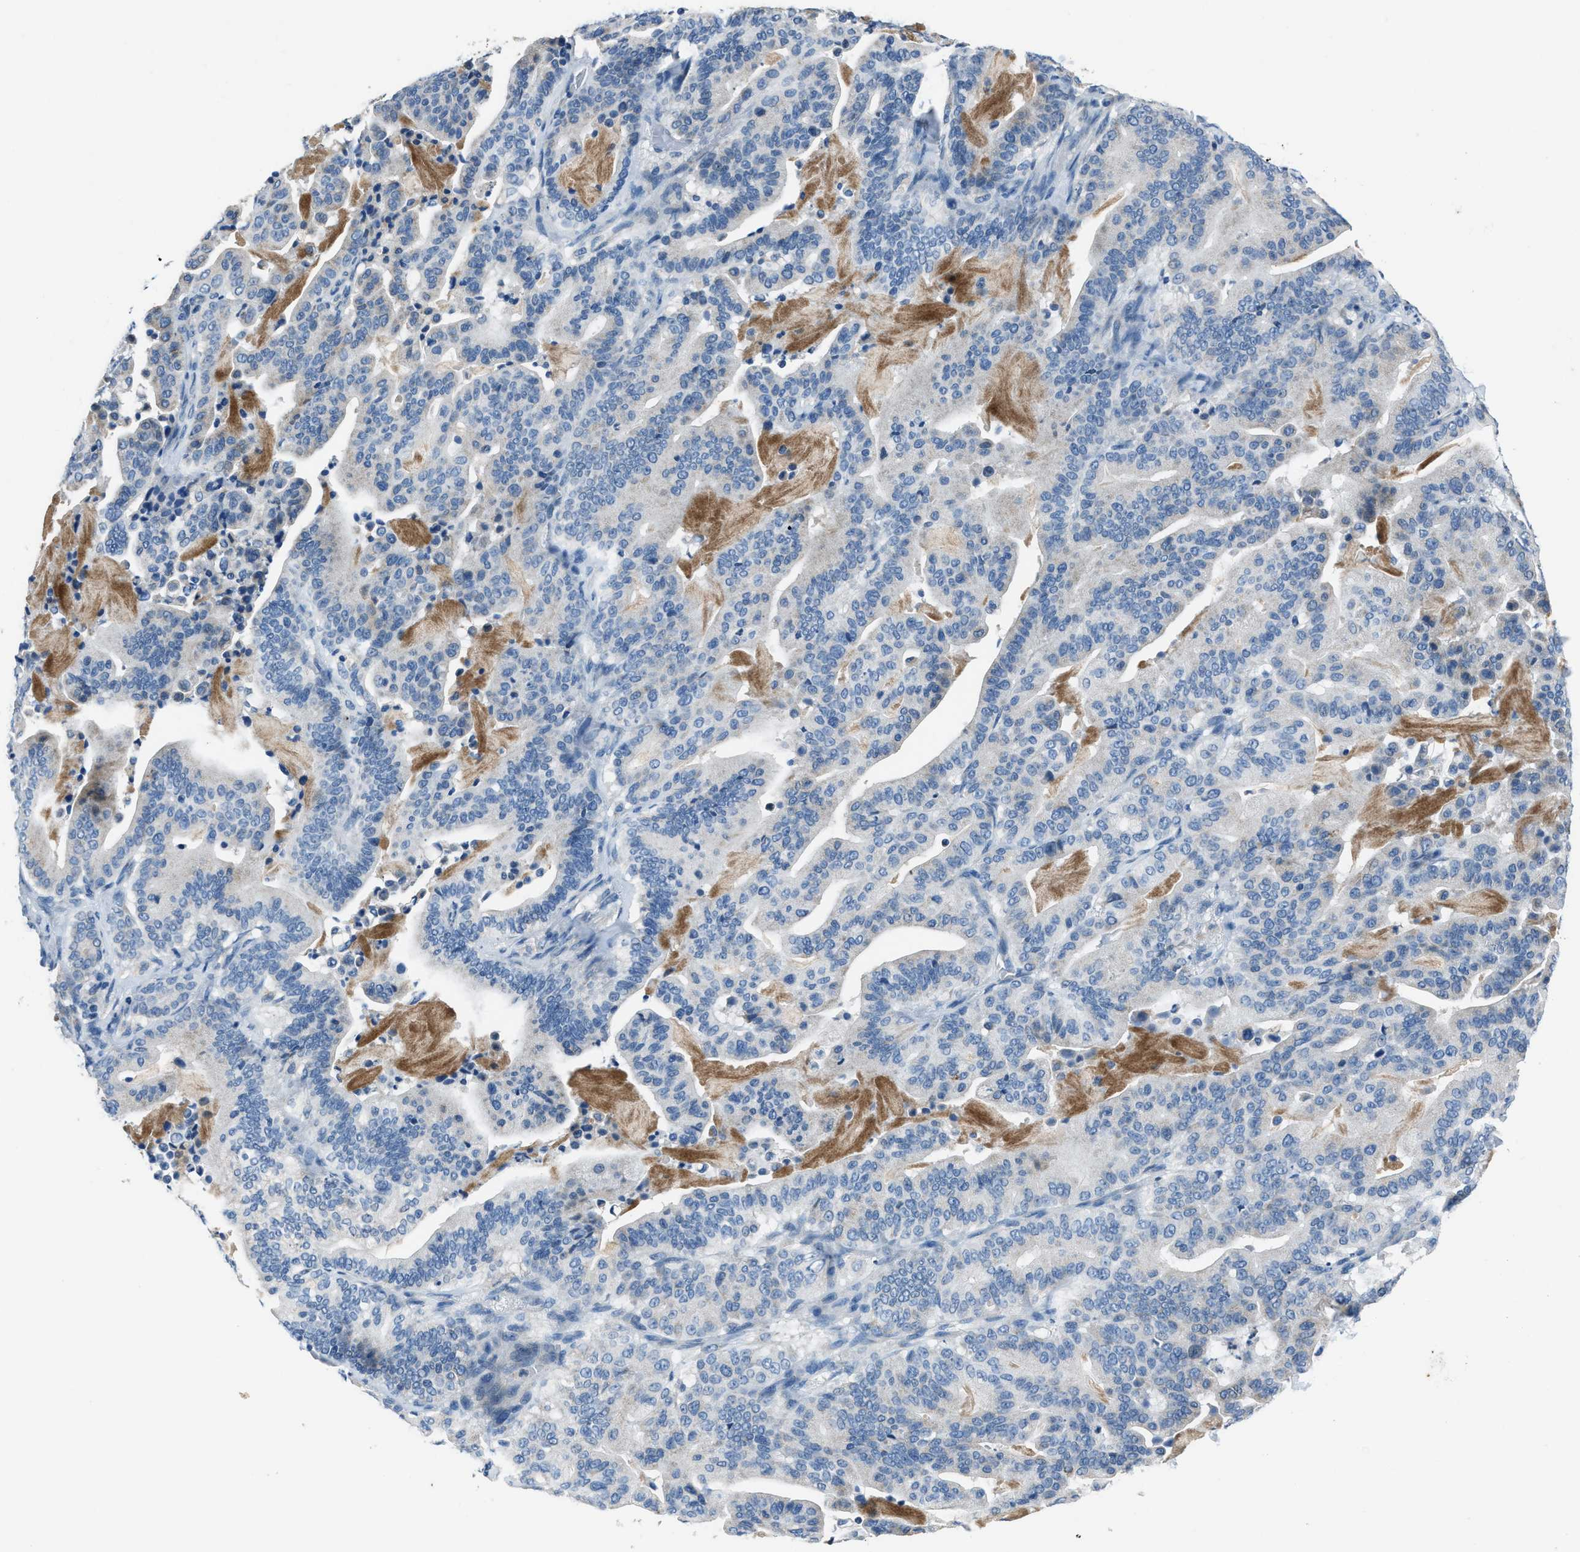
{"staining": {"intensity": "negative", "quantity": "none", "location": "none"}, "tissue": "pancreatic cancer", "cell_type": "Tumor cells", "image_type": "cancer", "snomed": [{"axis": "morphology", "description": "Adenocarcinoma, NOS"}, {"axis": "topography", "description": "Pancreas"}], "caption": "This is a image of immunohistochemistry (IHC) staining of pancreatic cancer (adenocarcinoma), which shows no positivity in tumor cells. The staining was performed using DAB to visualize the protein expression in brown, while the nuclei were stained in blue with hematoxylin (Magnification: 20x).", "gene": "ADAM2", "patient": {"sex": "male", "age": 63}}